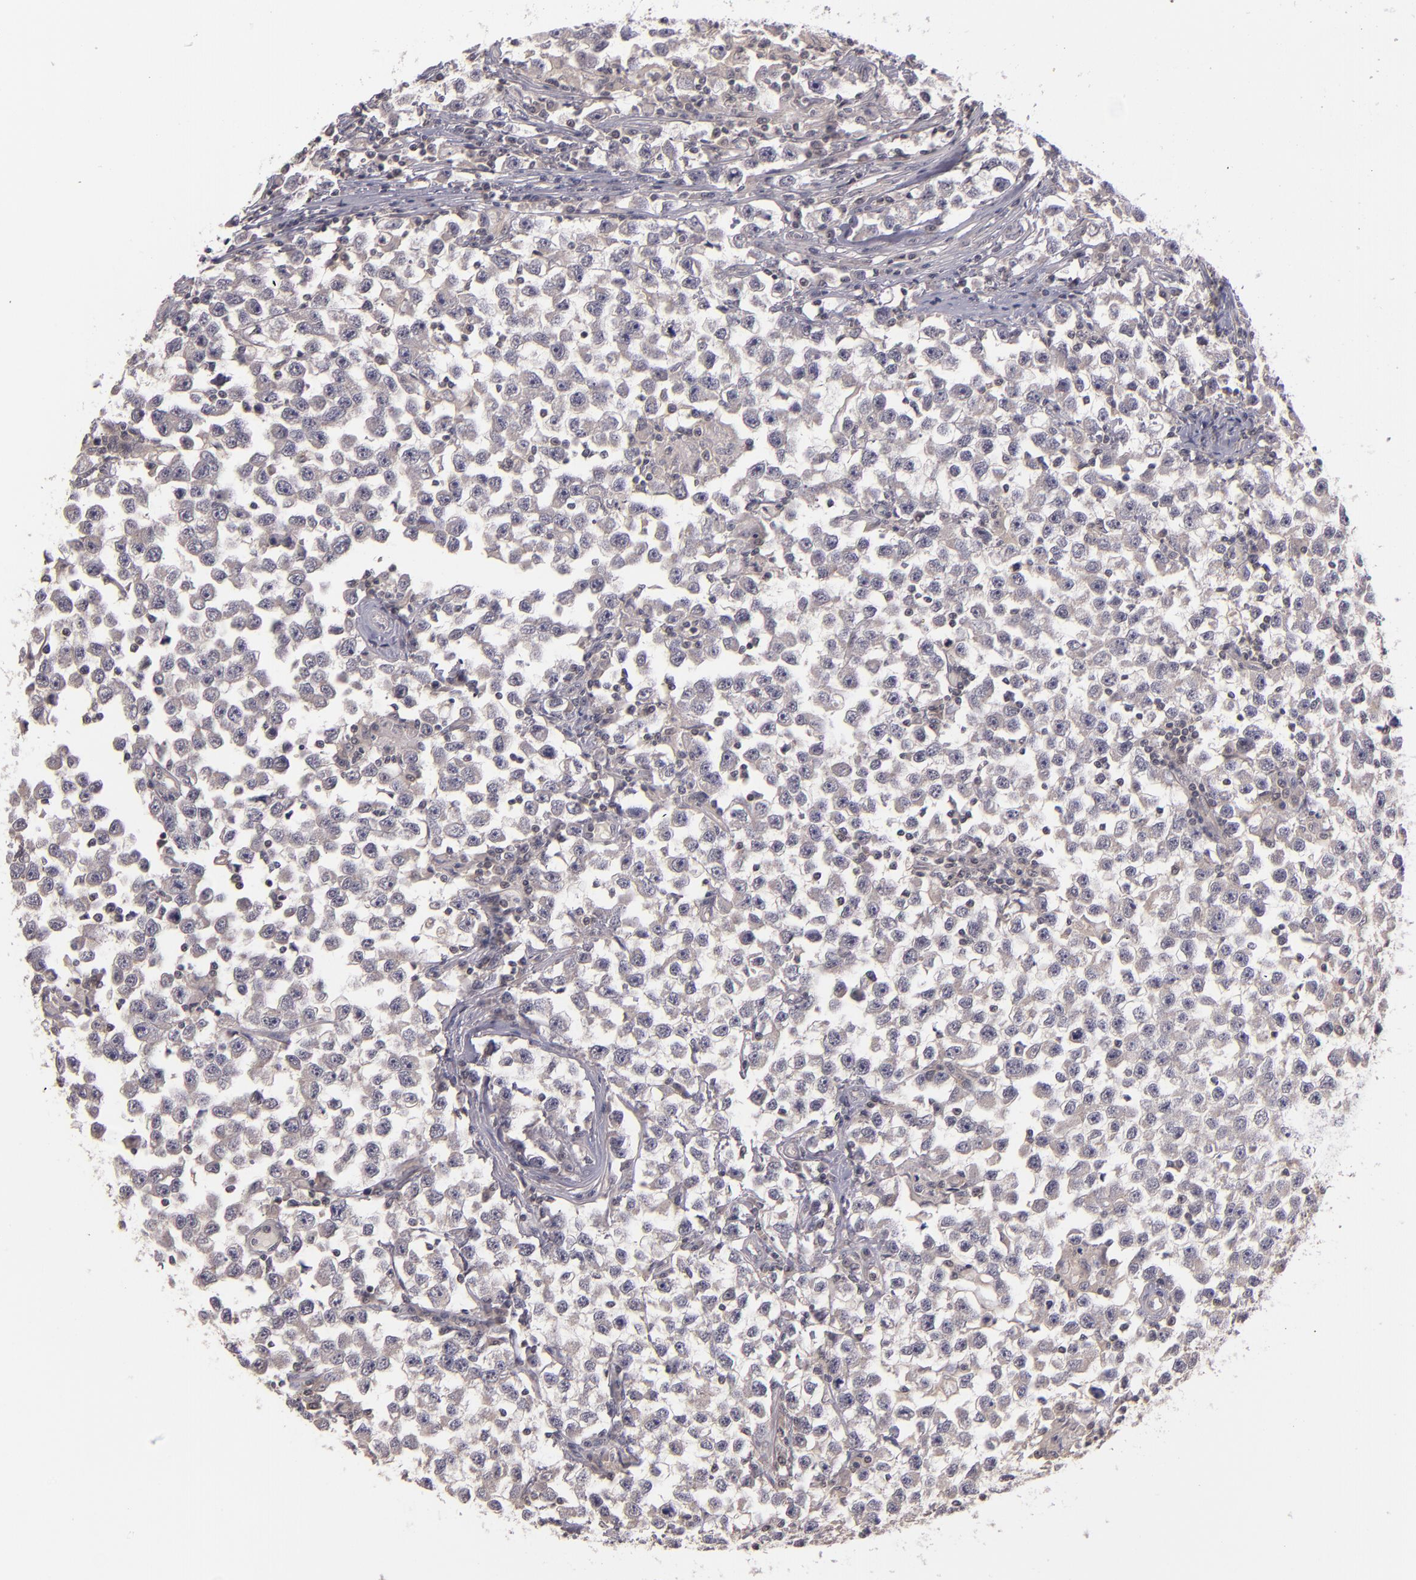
{"staining": {"intensity": "weak", "quantity": "<25%", "location": "cytoplasmic/membranous"}, "tissue": "testis cancer", "cell_type": "Tumor cells", "image_type": "cancer", "snomed": [{"axis": "morphology", "description": "Seminoma, NOS"}, {"axis": "topography", "description": "Testis"}], "caption": "Testis seminoma stained for a protein using immunohistochemistry exhibits no staining tumor cells.", "gene": "ZNF148", "patient": {"sex": "male", "age": 33}}